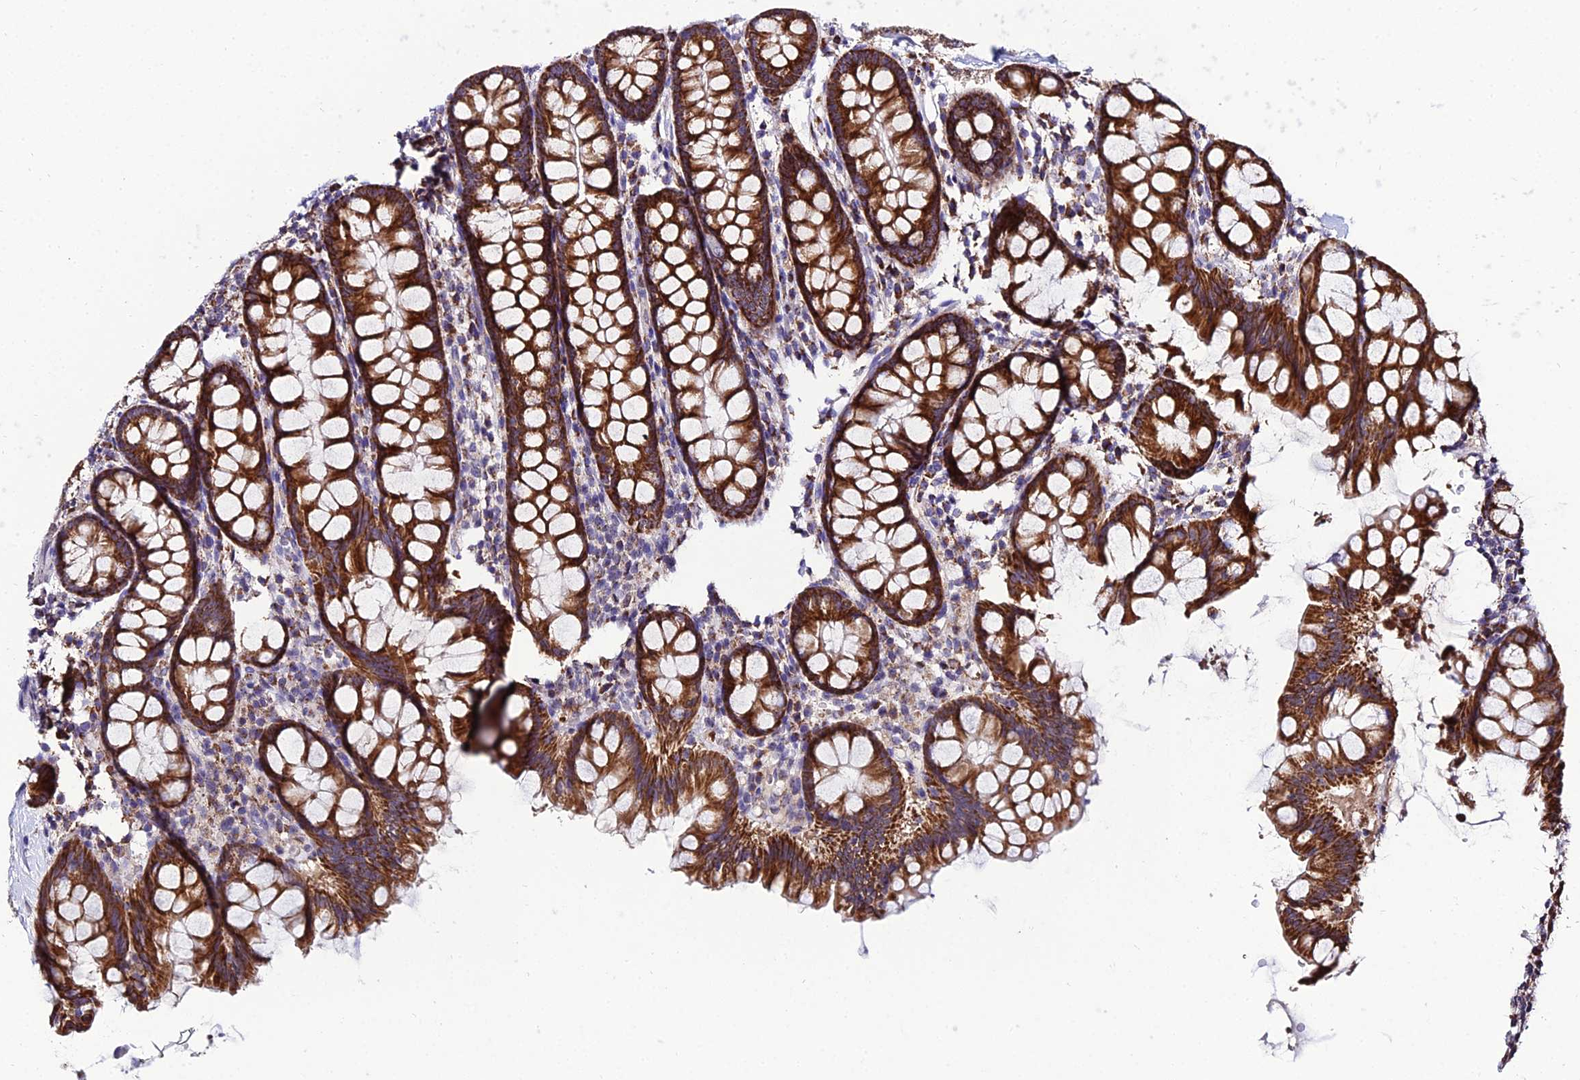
{"staining": {"intensity": "weak", "quantity": "25%-75%", "location": "cytoplasmic/membranous"}, "tissue": "colon", "cell_type": "Endothelial cells", "image_type": "normal", "snomed": [{"axis": "morphology", "description": "Normal tissue, NOS"}, {"axis": "topography", "description": "Colon"}], "caption": "A low amount of weak cytoplasmic/membranous expression is appreciated in approximately 25%-75% of endothelial cells in unremarkable colon.", "gene": "PSMD2", "patient": {"sex": "female", "age": 79}}